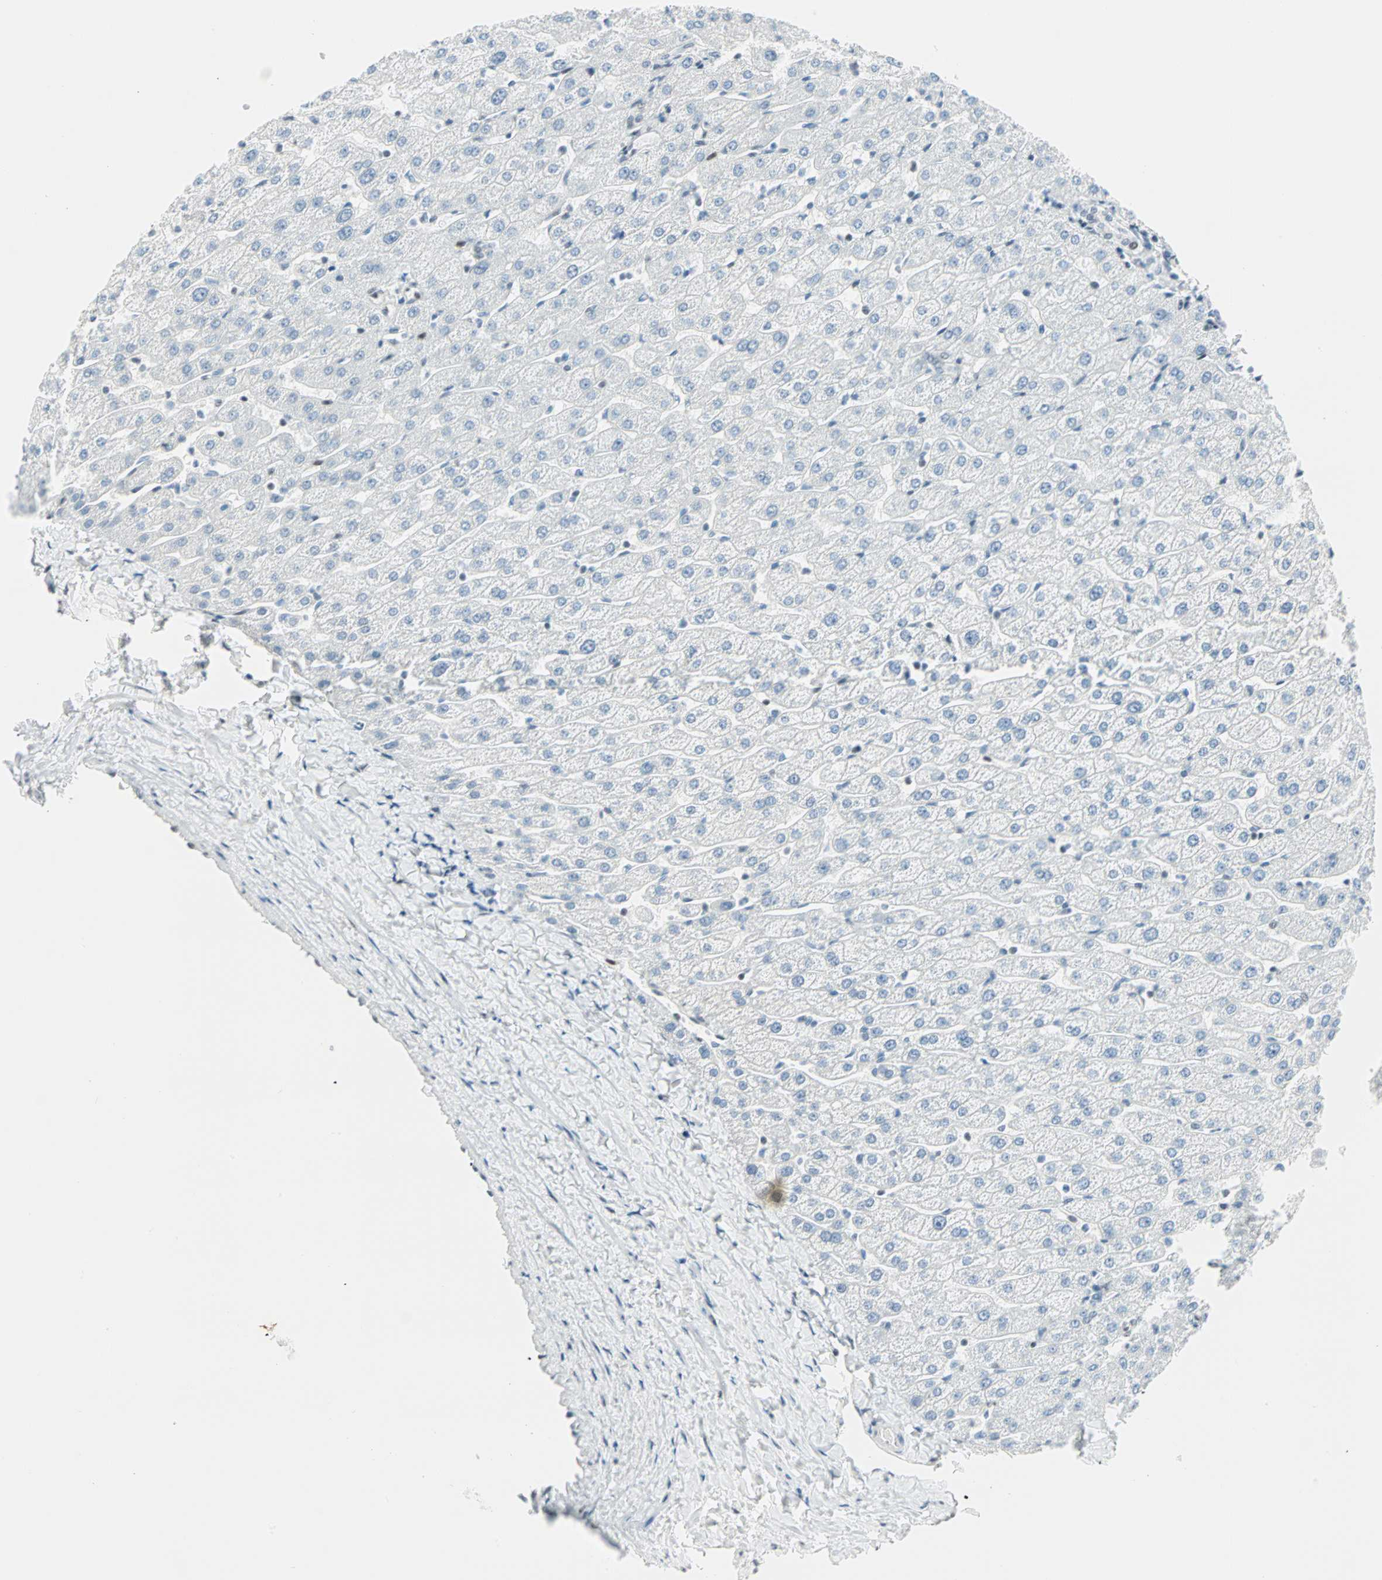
{"staining": {"intensity": "negative", "quantity": "none", "location": "none"}, "tissue": "liver", "cell_type": "Cholangiocytes", "image_type": "normal", "snomed": [{"axis": "morphology", "description": "Normal tissue, NOS"}, {"axis": "morphology", "description": "Fibrosis, NOS"}, {"axis": "topography", "description": "Liver"}], "caption": "Immunohistochemistry of normal human liver shows no staining in cholangiocytes.", "gene": "PKNOX1", "patient": {"sex": "female", "age": 29}}